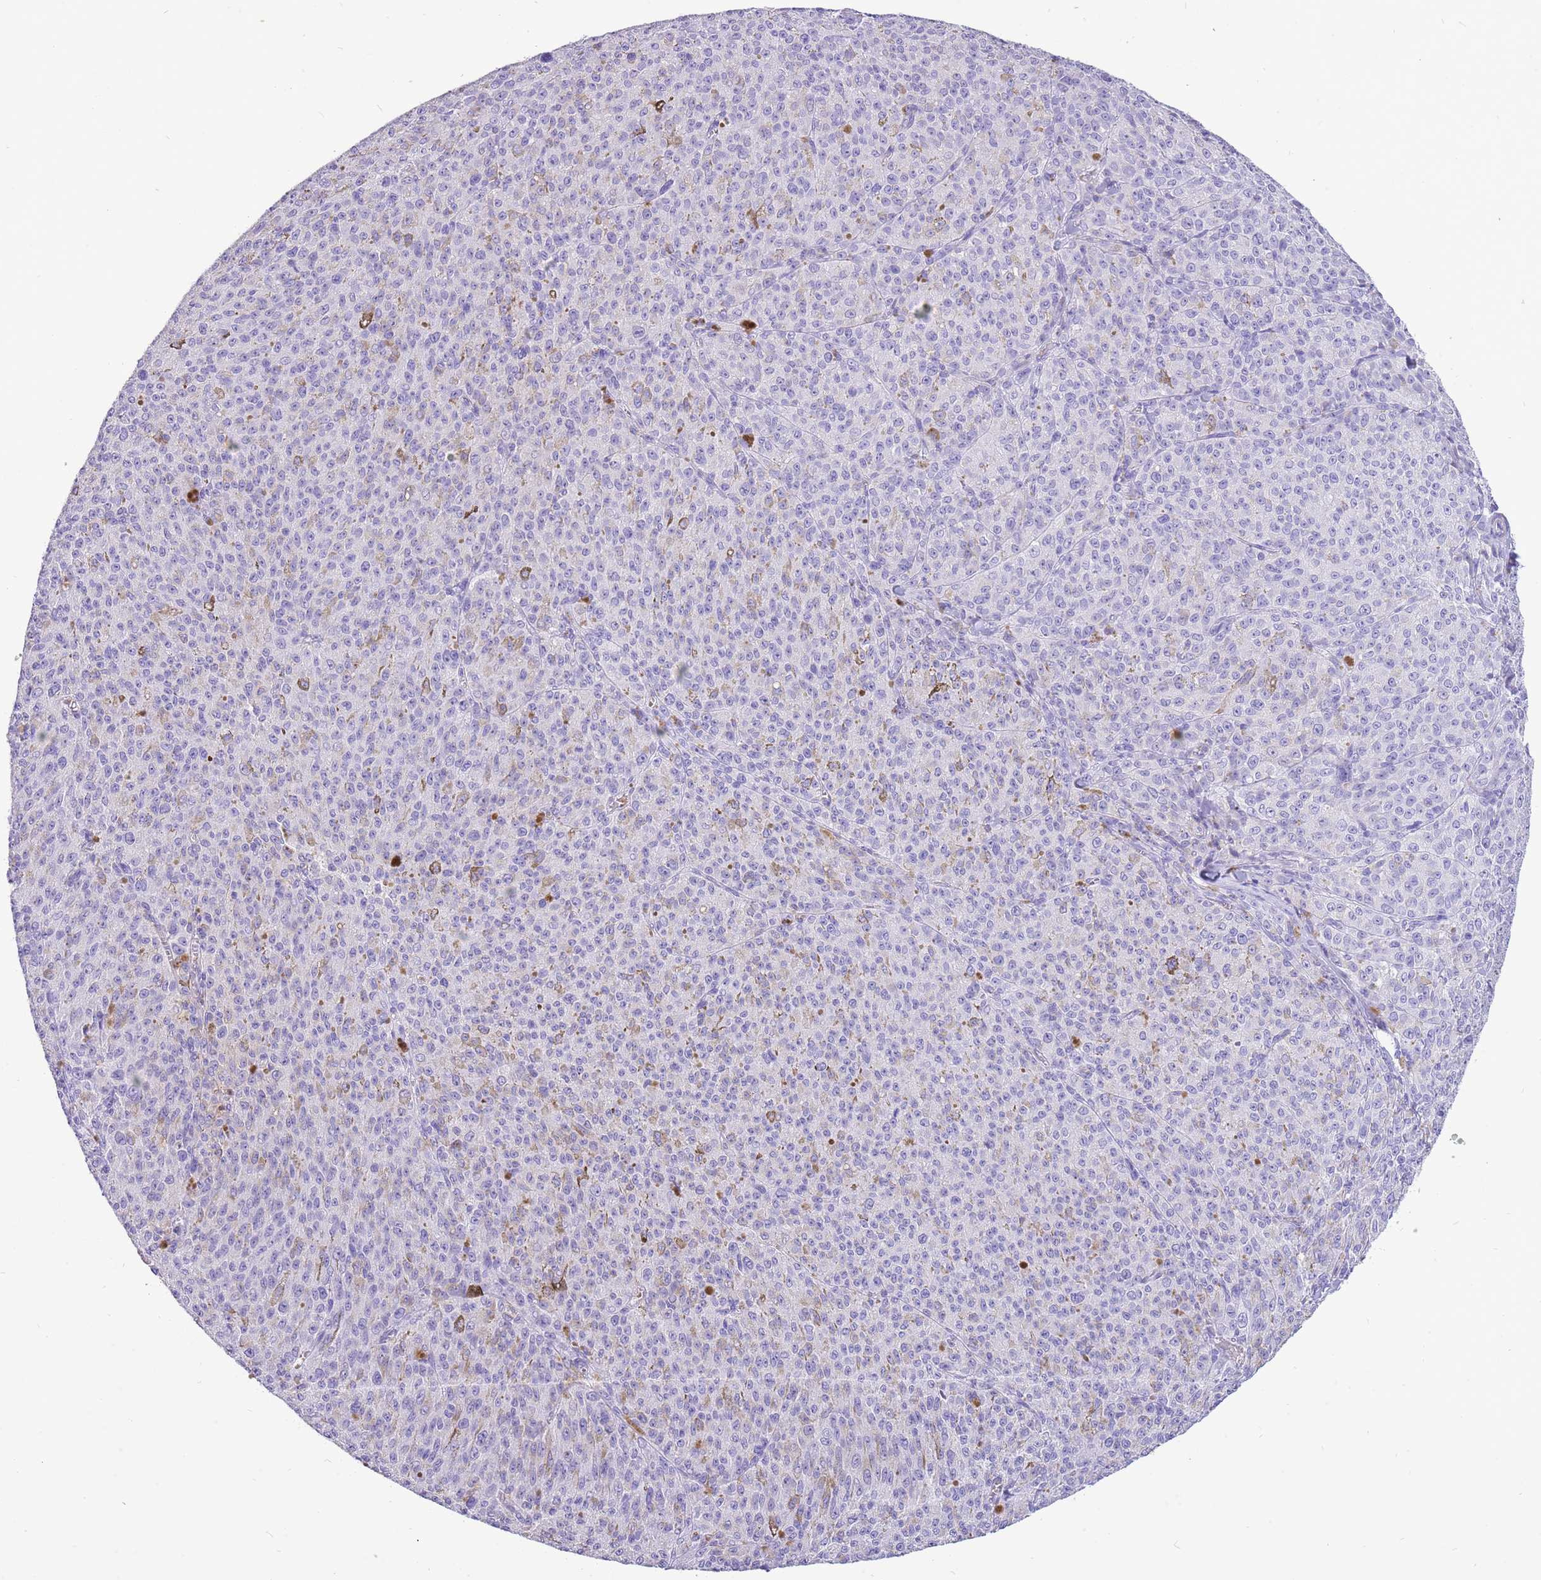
{"staining": {"intensity": "negative", "quantity": "none", "location": "none"}, "tissue": "melanoma", "cell_type": "Tumor cells", "image_type": "cancer", "snomed": [{"axis": "morphology", "description": "Malignant melanoma, NOS"}, {"axis": "topography", "description": "Skin"}], "caption": "Immunohistochemical staining of human malignant melanoma exhibits no significant positivity in tumor cells.", "gene": "KBTBD3", "patient": {"sex": "female", "age": 52}}